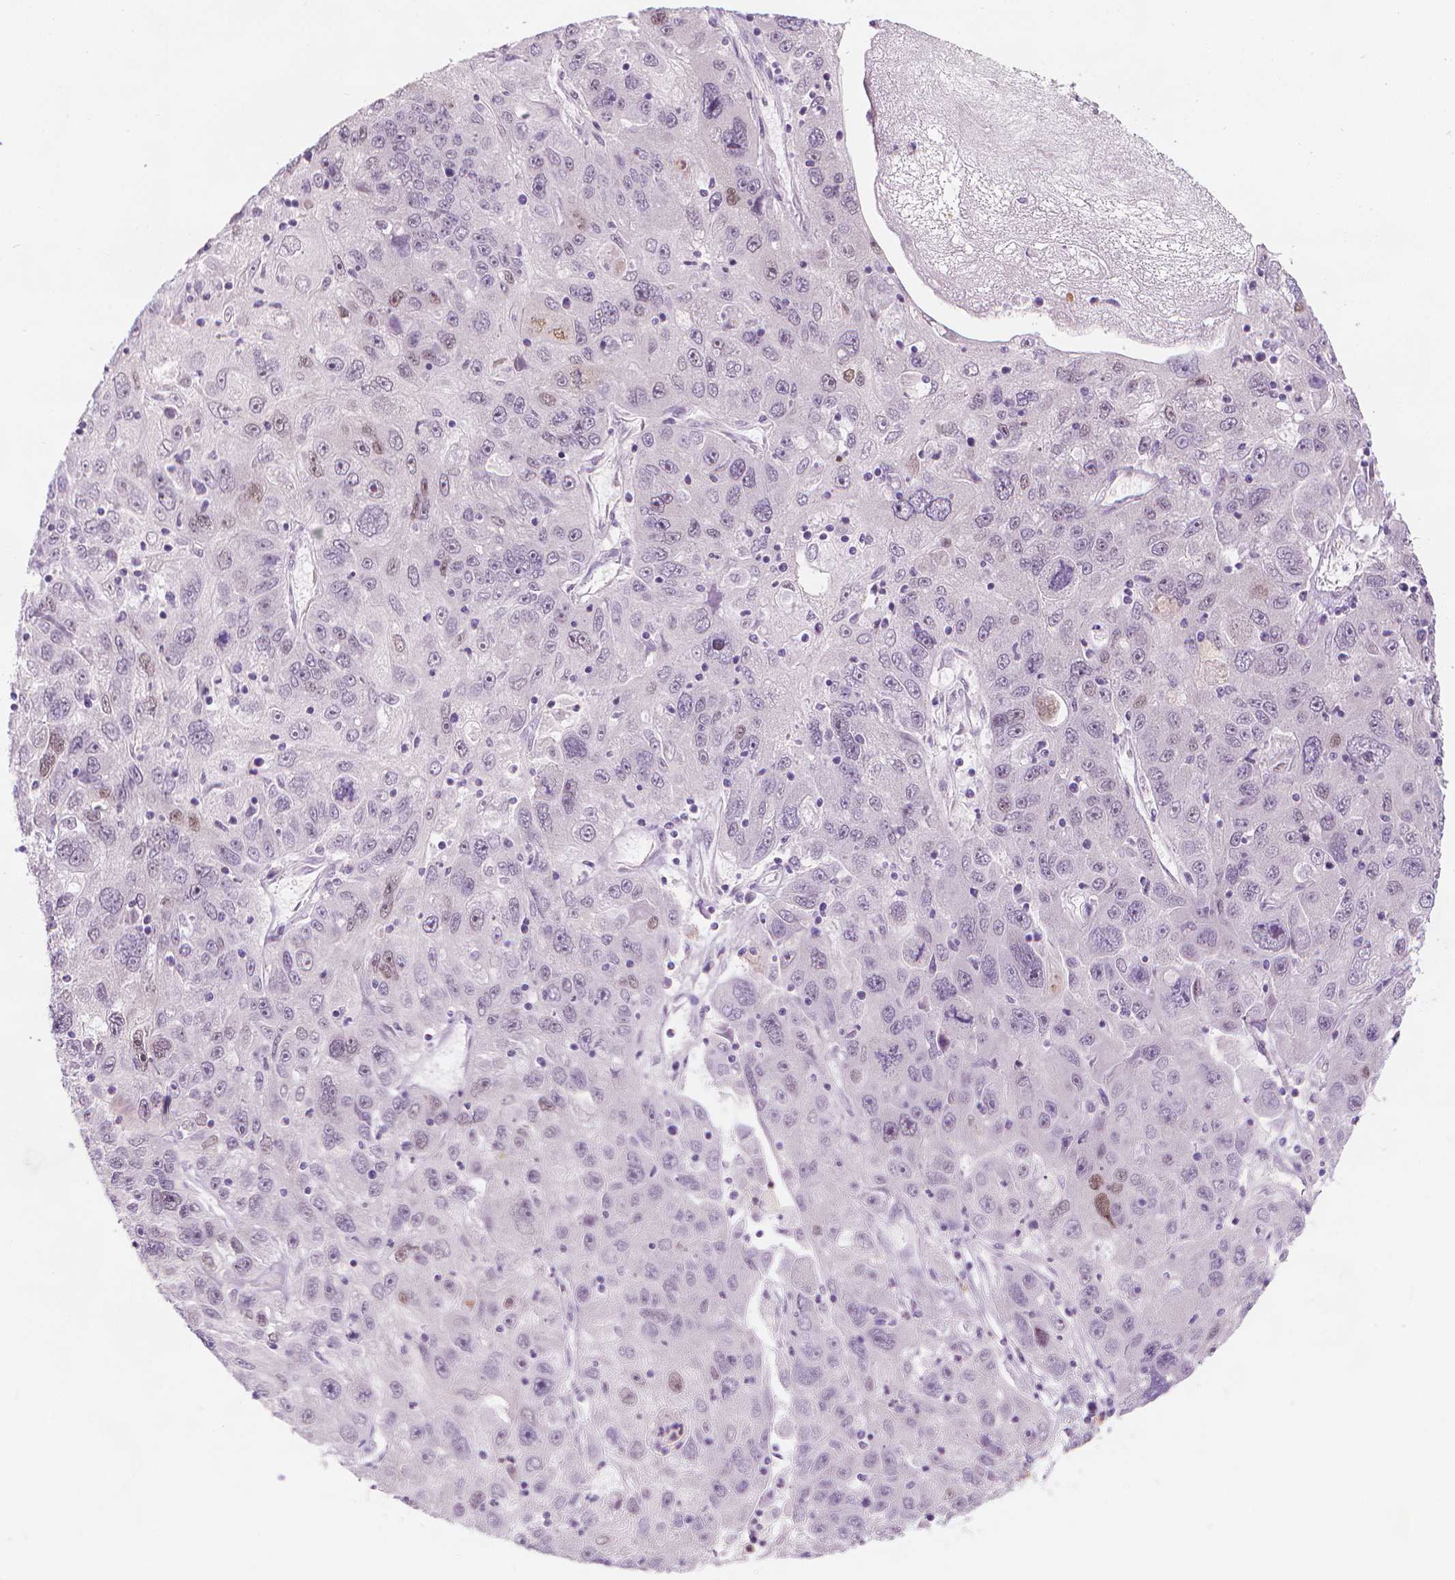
{"staining": {"intensity": "negative", "quantity": "none", "location": "none"}, "tissue": "stomach cancer", "cell_type": "Tumor cells", "image_type": "cancer", "snomed": [{"axis": "morphology", "description": "Adenocarcinoma, NOS"}, {"axis": "topography", "description": "Stomach"}], "caption": "A micrograph of adenocarcinoma (stomach) stained for a protein shows no brown staining in tumor cells.", "gene": "CDKN1C", "patient": {"sex": "male", "age": 56}}